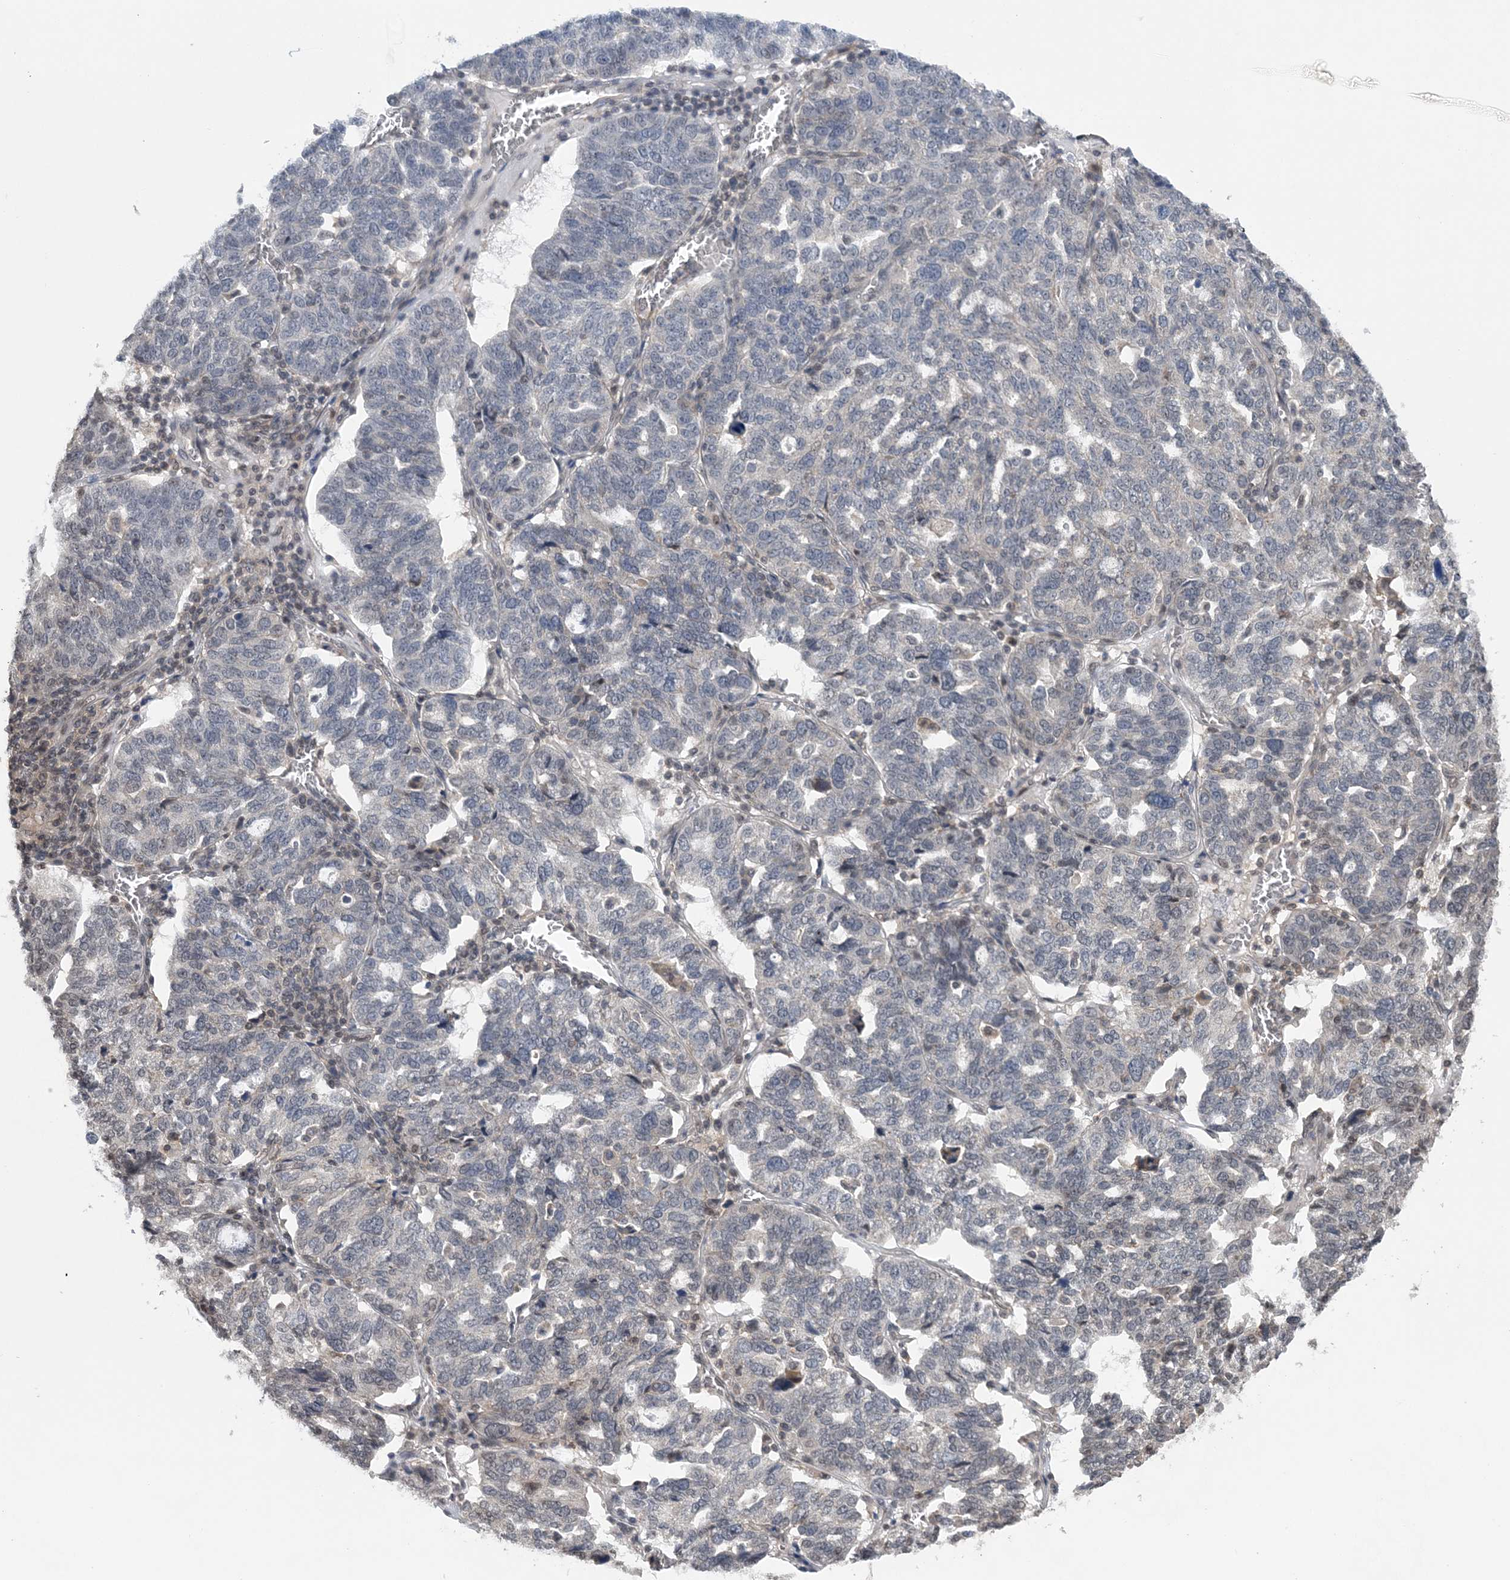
{"staining": {"intensity": "negative", "quantity": "none", "location": "none"}, "tissue": "ovarian cancer", "cell_type": "Tumor cells", "image_type": "cancer", "snomed": [{"axis": "morphology", "description": "Cystadenocarcinoma, serous, NOS"}, {"axis": "topography", "description": "Ovary"}], "caption": "Tumor cells are negative for protein expression in human serous cystadenocarcinoma (ovarian).", "gene": "CCDC152", "patient": {"sex": "female", "age": 59}}